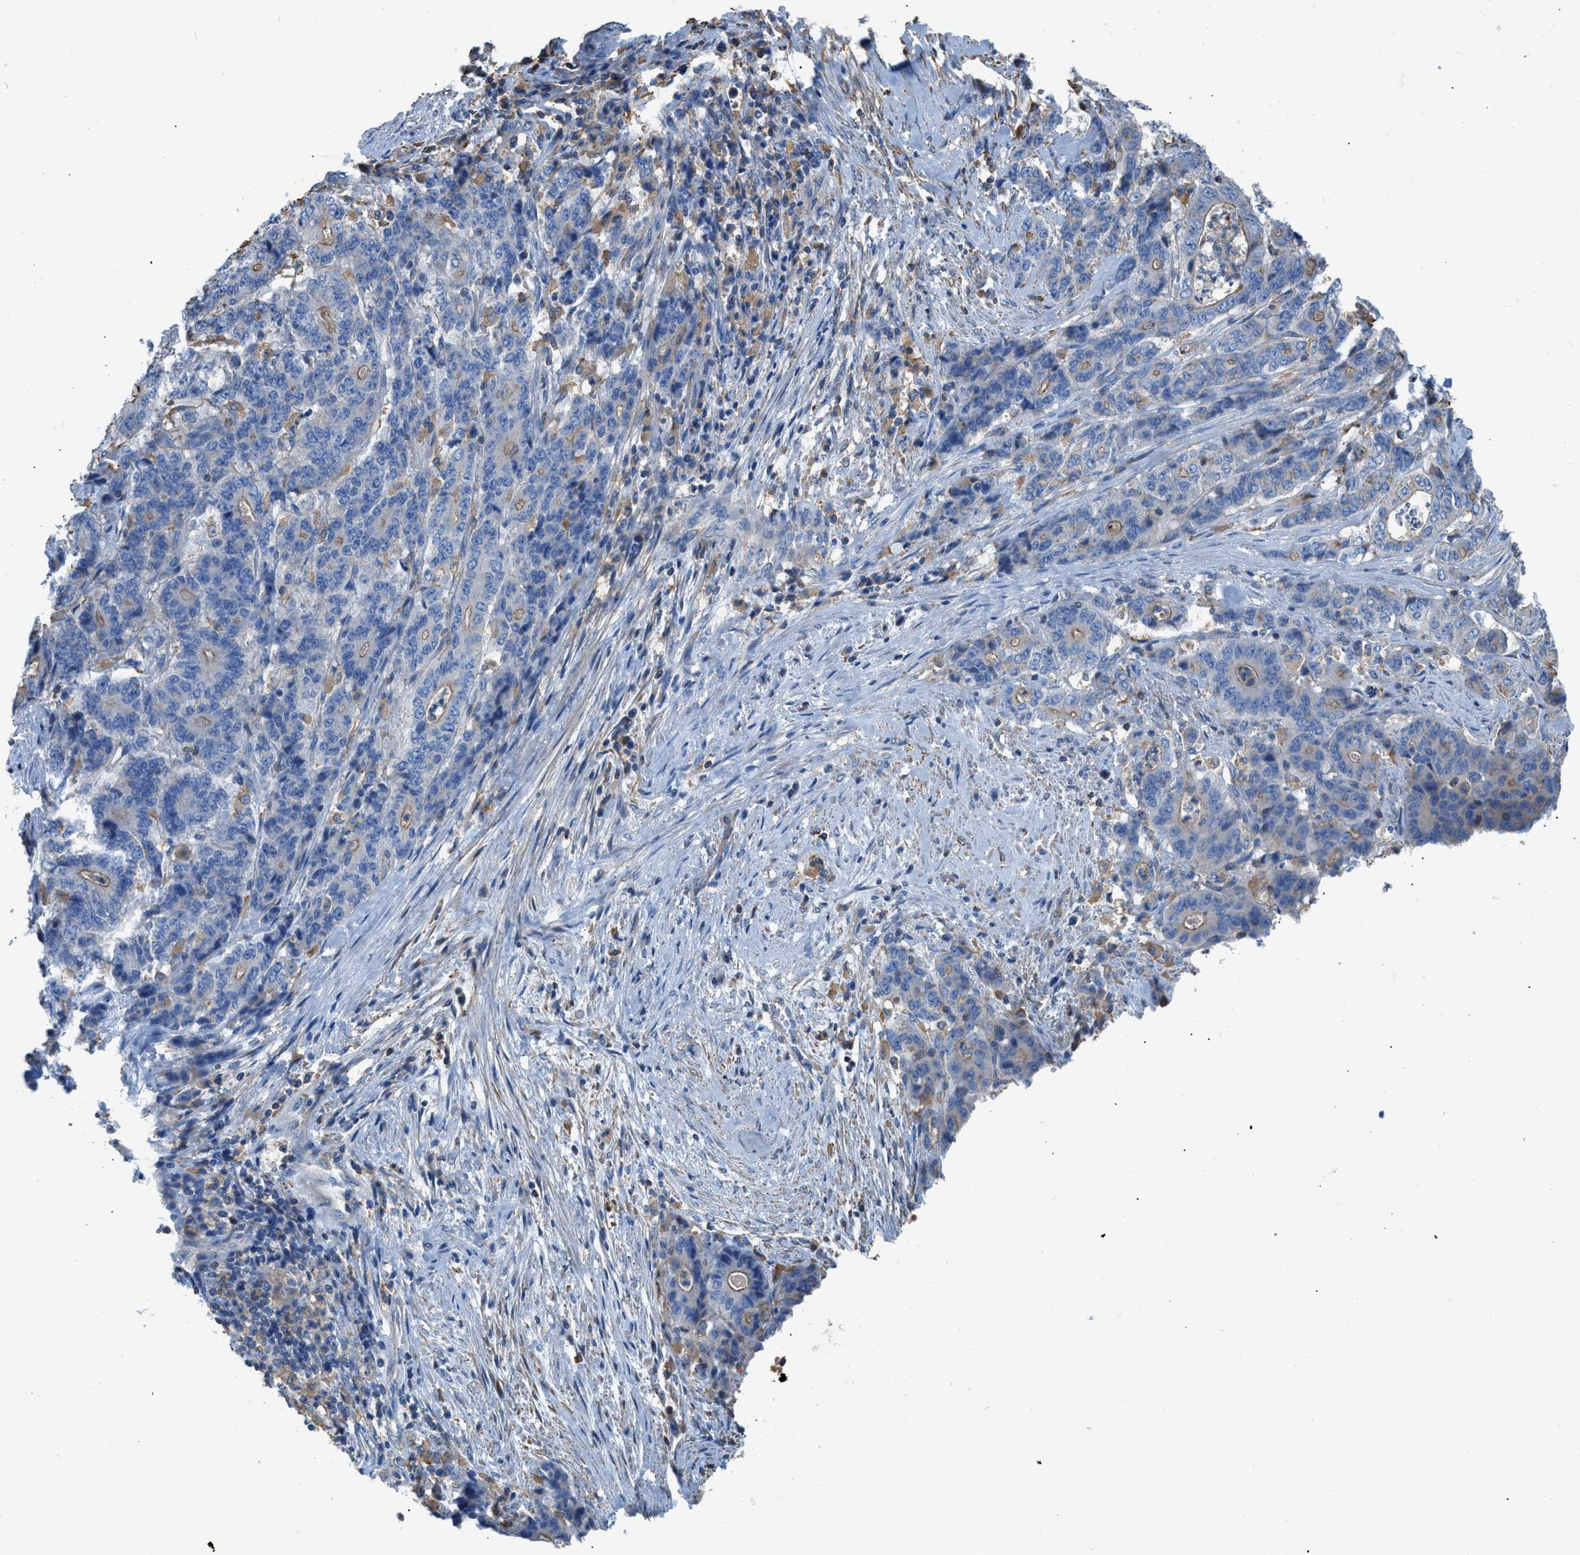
{"staining": {"intensity": "weak", "quantity": "<25%", "location": "cytoplasmic/membranous"}, "tissue": "stomach cancer", "cell_type": "Tumor cells", "image_type": "cancer", "snomed": [{"axis": "morphology", "description": "Adenocarcinoma, NOS"}, {"axis": "topography", "description": "Stomach"}], "caption": "Stomach adenocarcinoma stained for a protein using immunohistochemistry (IHC) reveals no expression tumor cells.", "gene": "ATP6V0D1", "patient": {"sex": "female", "age": 73}}